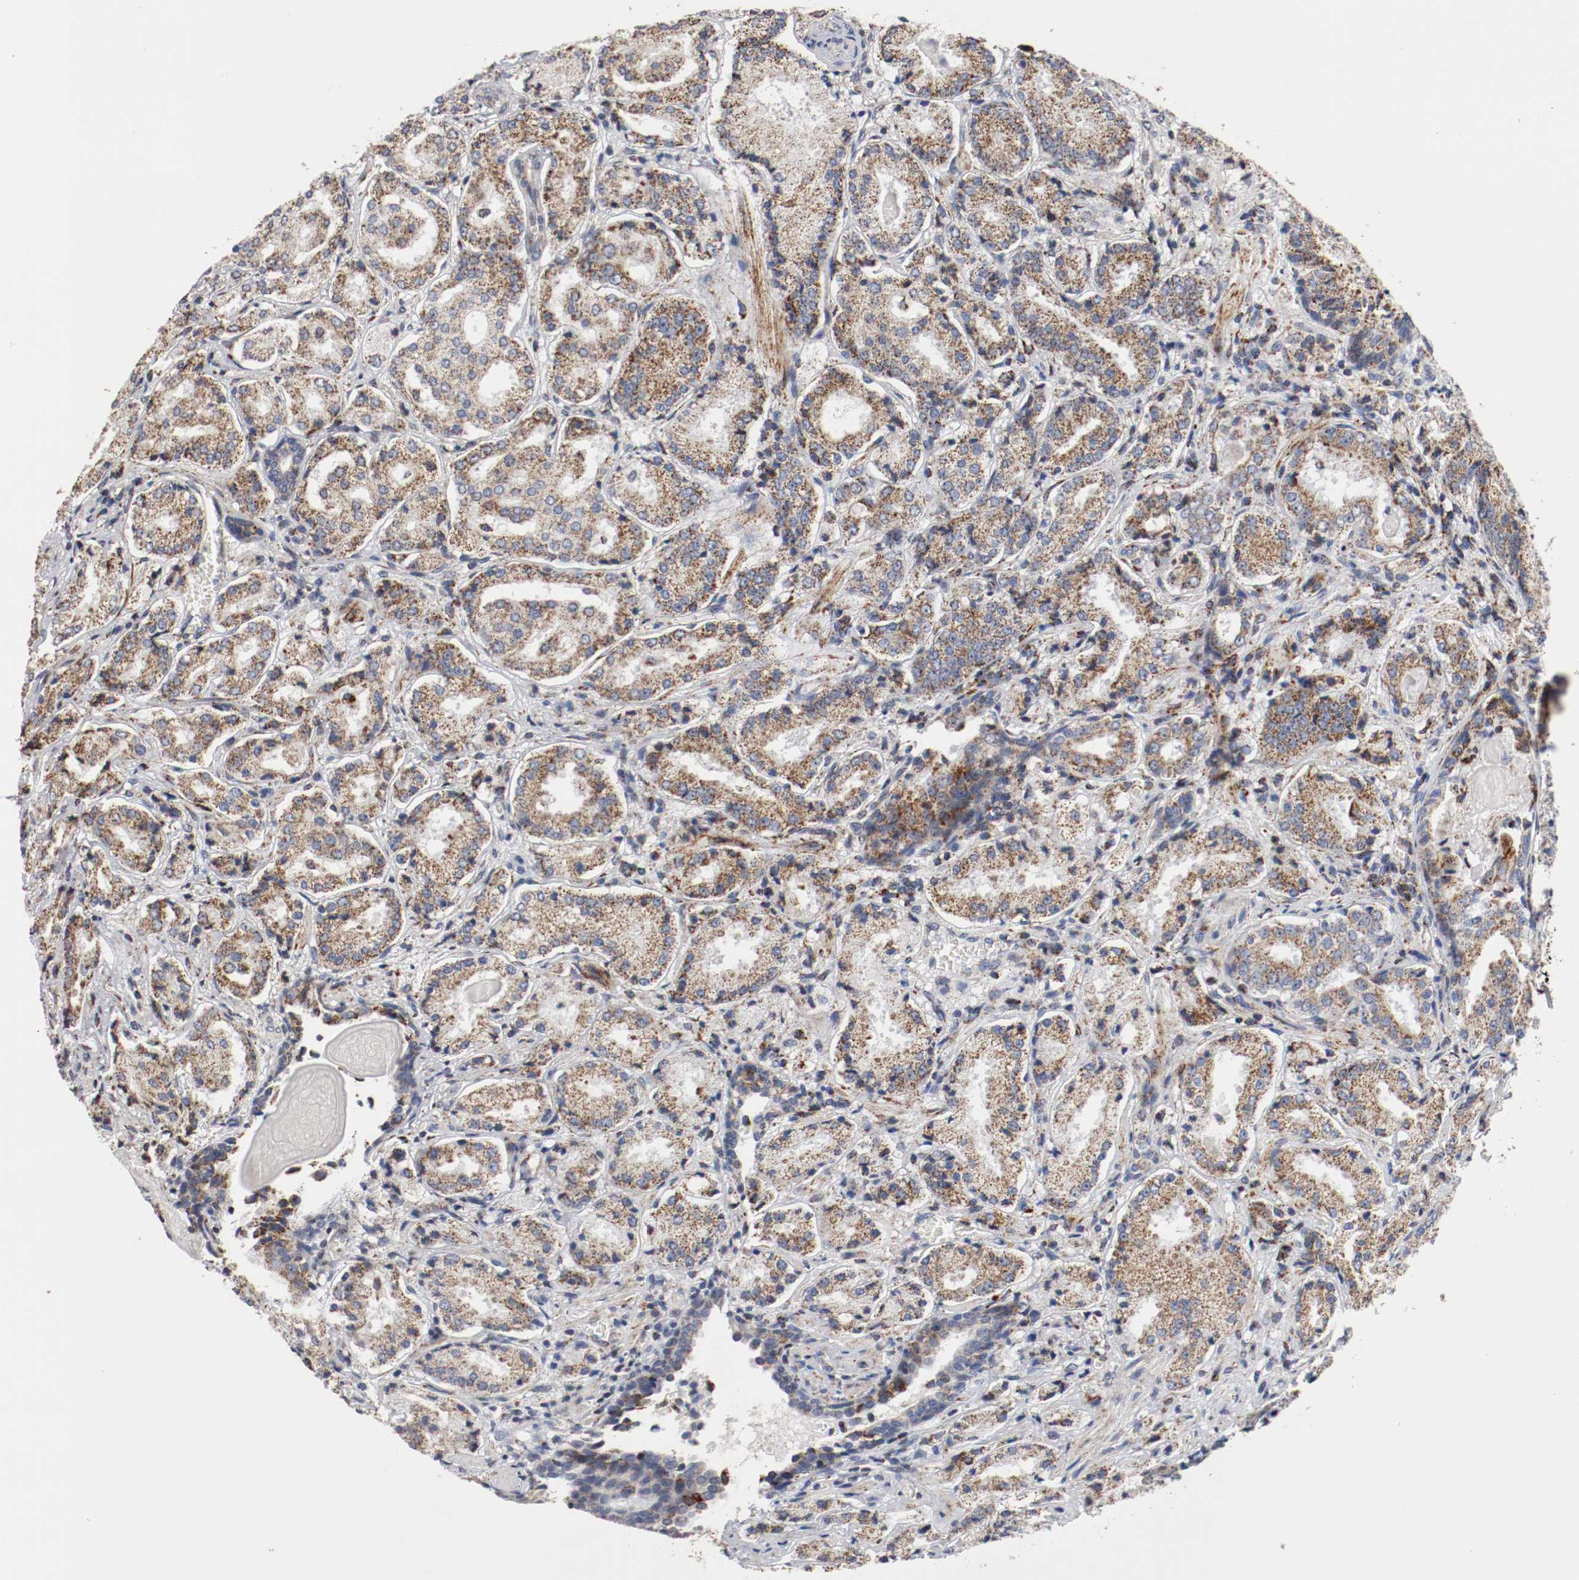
{"staining": {"intensity": "moderate", "quantity": ">75%", "location": "cytoplasmic/membranous"}, "tissue": "prostate cancer", "cell_type": "Tumor cells", "image_type": "cancer", "snomed": [{"axis": "morphology", "description": "Adenocarcinoma, High grade"}, {"axis": "topography", "description": "Prostate"}], "caption": "Immunohistochemistry of human prostate adenocarcinoma (high-grade) displays medium levels of moderate cytoplasmic/membranous positivity in about >75% of tumor cells.", "gene": "TUBD1", "patient": {"sex": "male", "age": 58}}